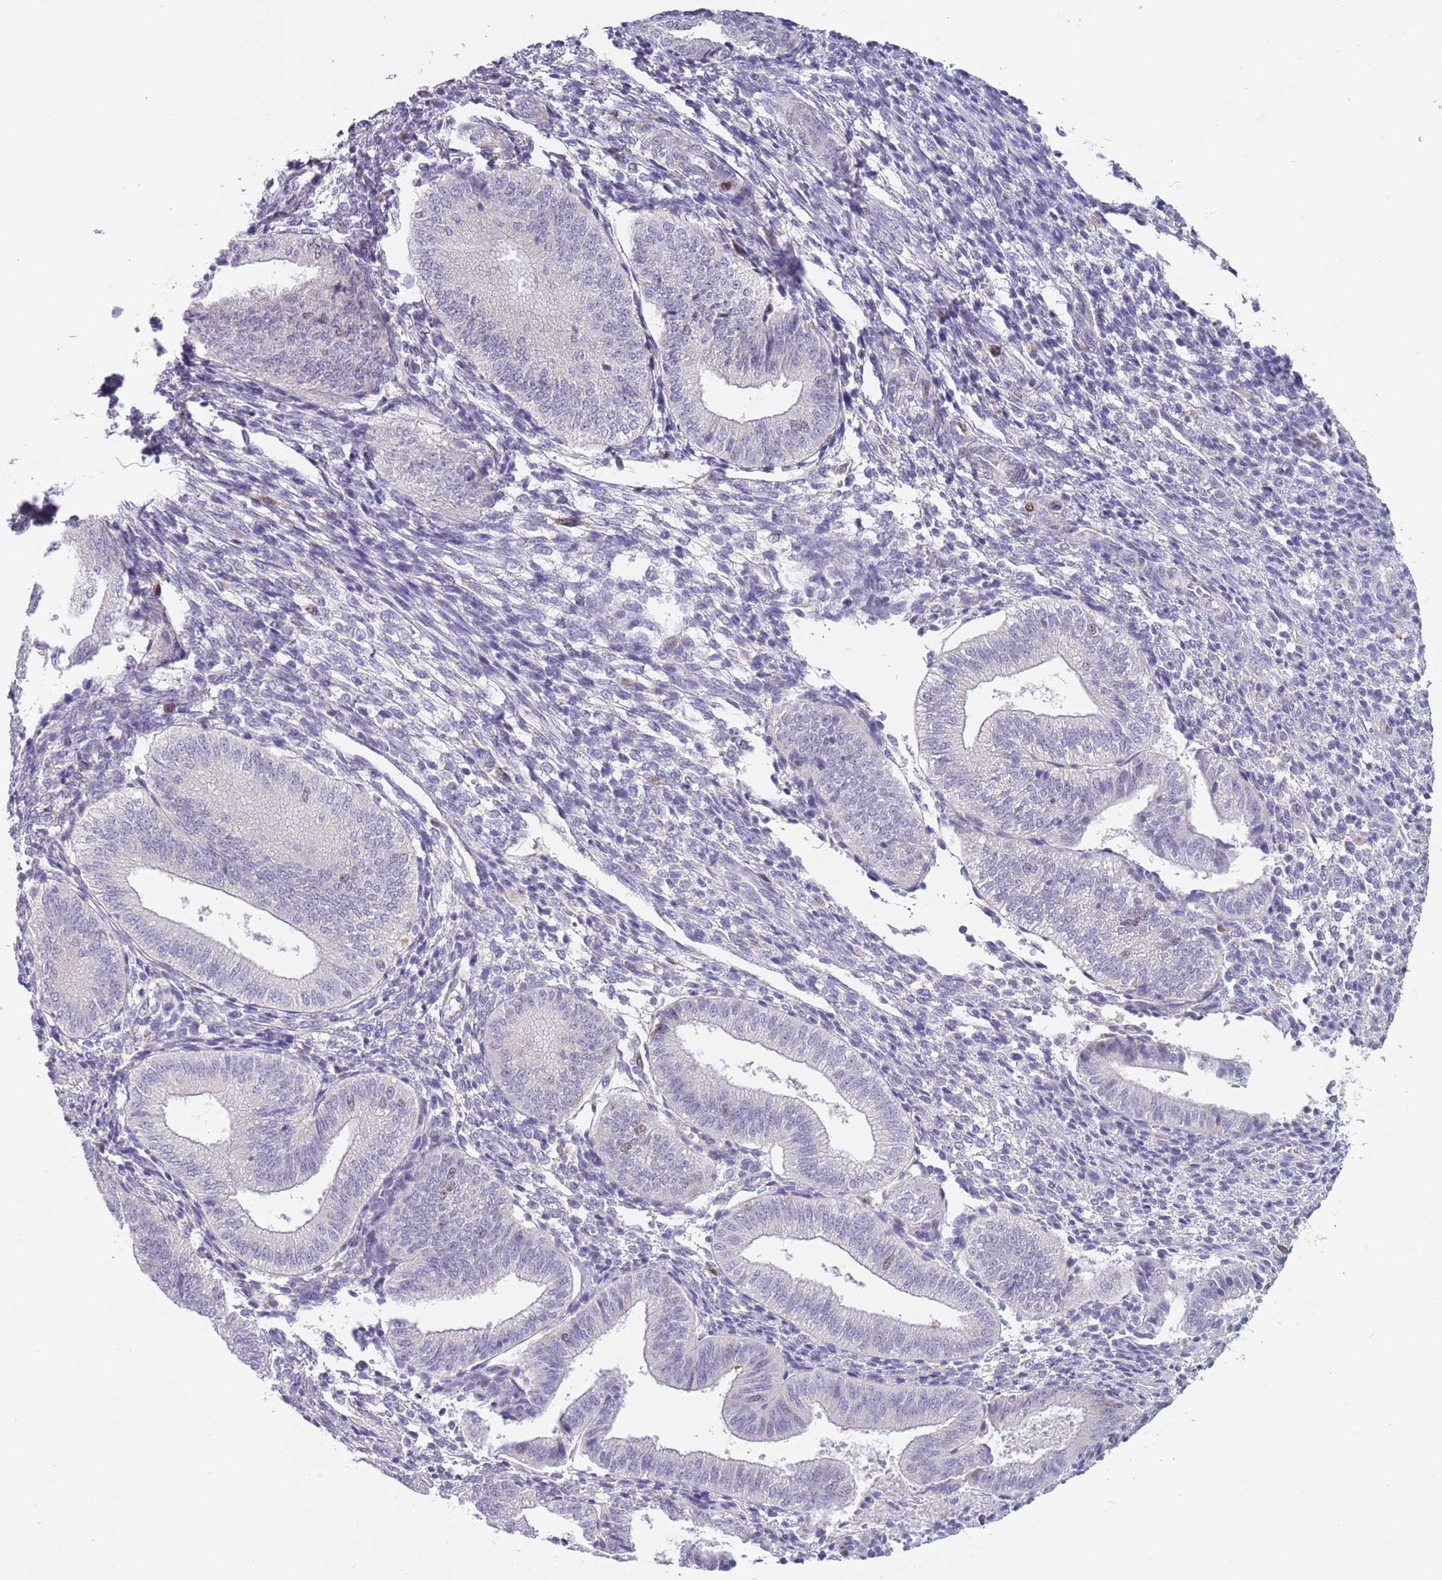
{"staining": {"intensity": "weak", "quantity": "<25%", "location": "nuclear"}, "tissue": "endometrium", "cell_type": "Cells in endometrial stroma", "image_type": "normal", "snomed": [{"axis": "morphology", "description": "Normal tissue, NOS"}, {"axis": "topography", "description": "Endometrium"}], "caption": "This is an immunohistochemistry image of benign endometrium. There is no positivity in cells in endometrial stroma.", "gene": "PIMREG", "patient": {"sex": "female", "age": 34}}